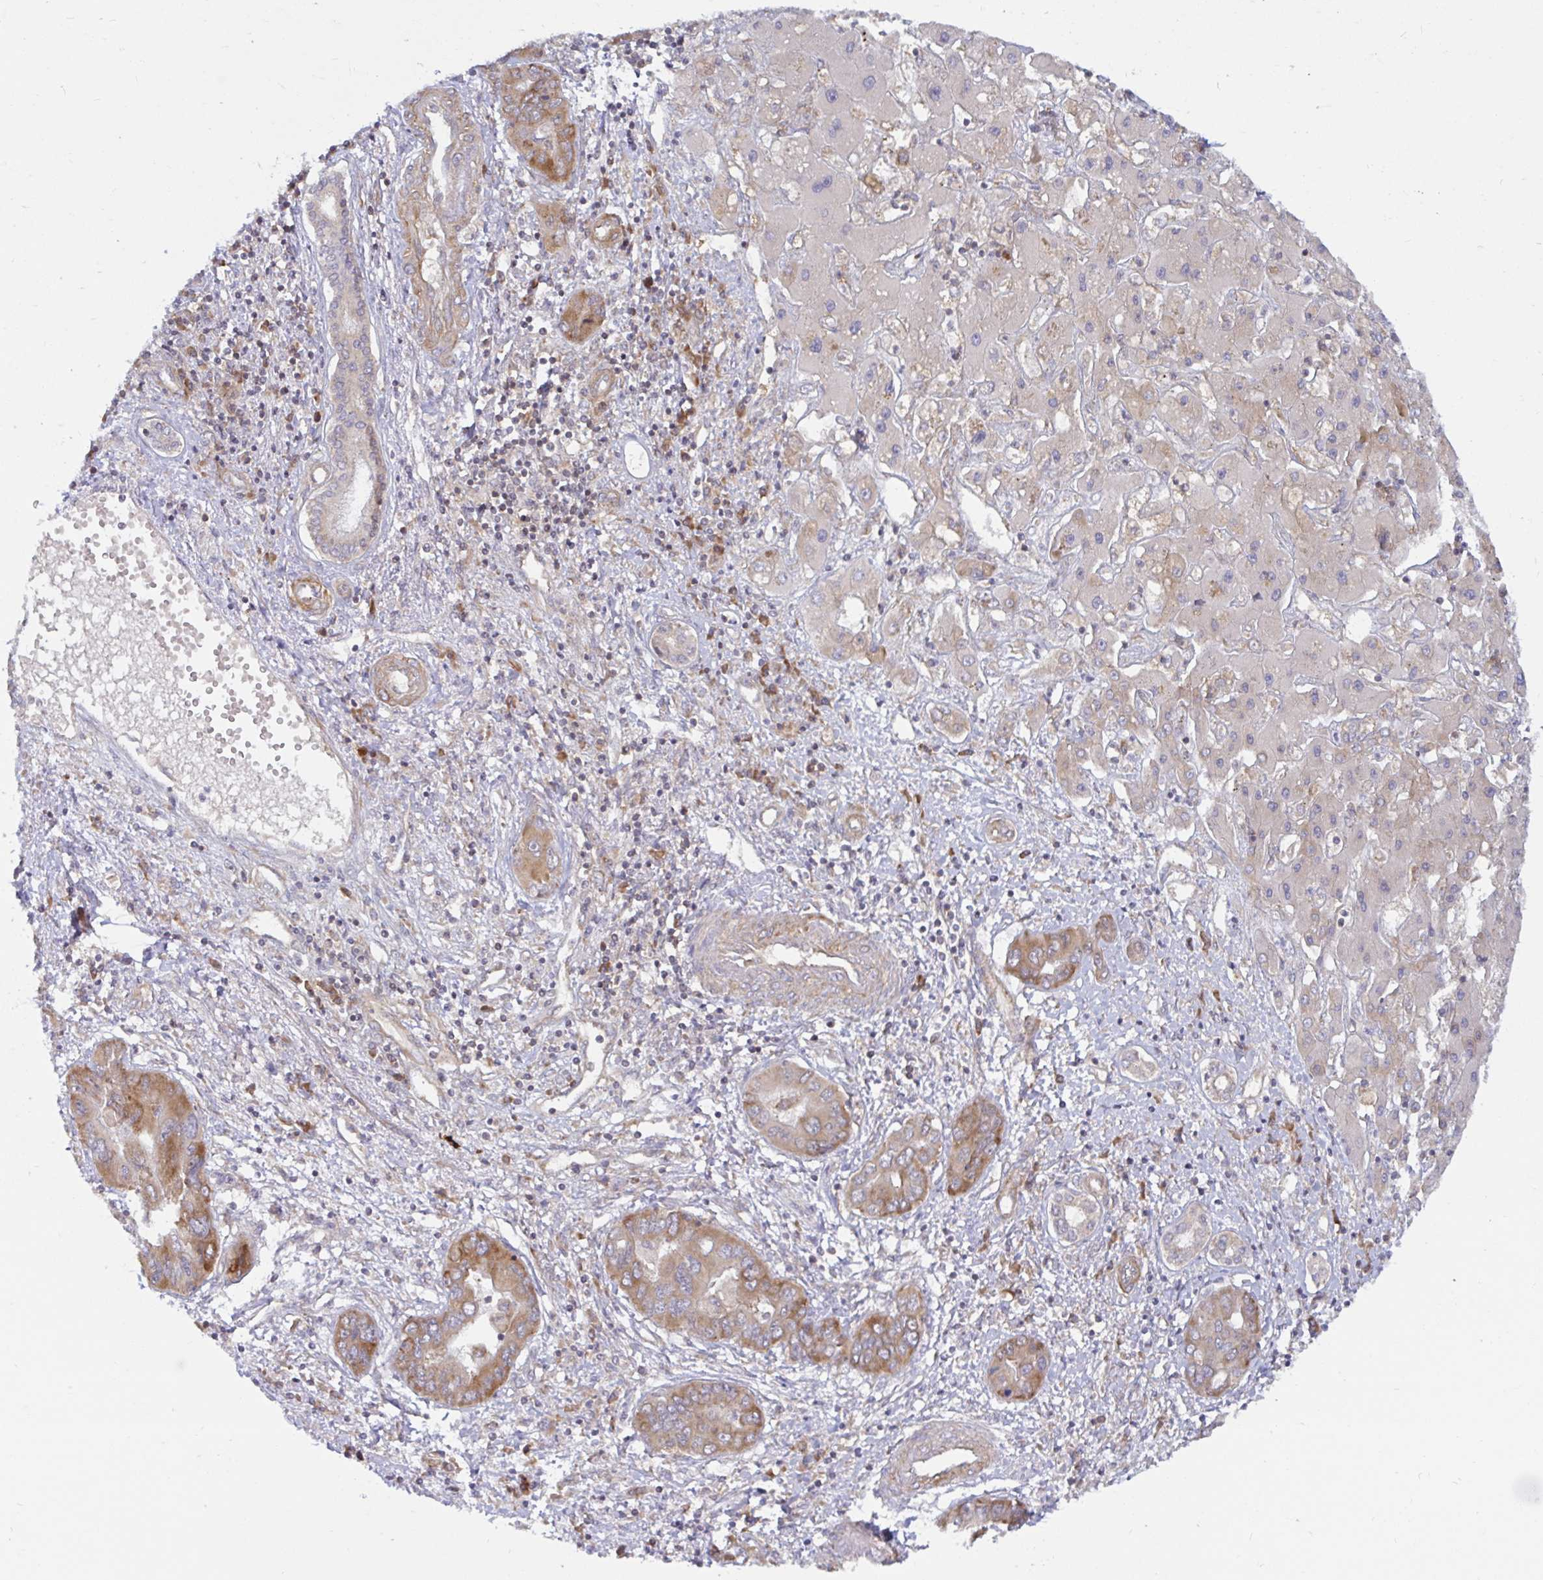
{"staining": {"intensity": "moderate", "quantity": ">75%", "location": "cytoplasmic/membranous"}, "tissue": "liver cancer", "cell_type": "Tumor cells", "image_type": "cancer", "snomed": [{"axis": "morphology", "description": "Cholangiocarcinoma"}, {"axis": "topography", "description": "Liver"}], "caption": "Liver cancer stained with DAB immunohistochemistry (IHC) demonstrates medium levels of moderate cytoplasmic/membranous positivity in about >75% of tumor cells.", "gene": "LARP1", "patient": {"sex": "male", "age": 67}}